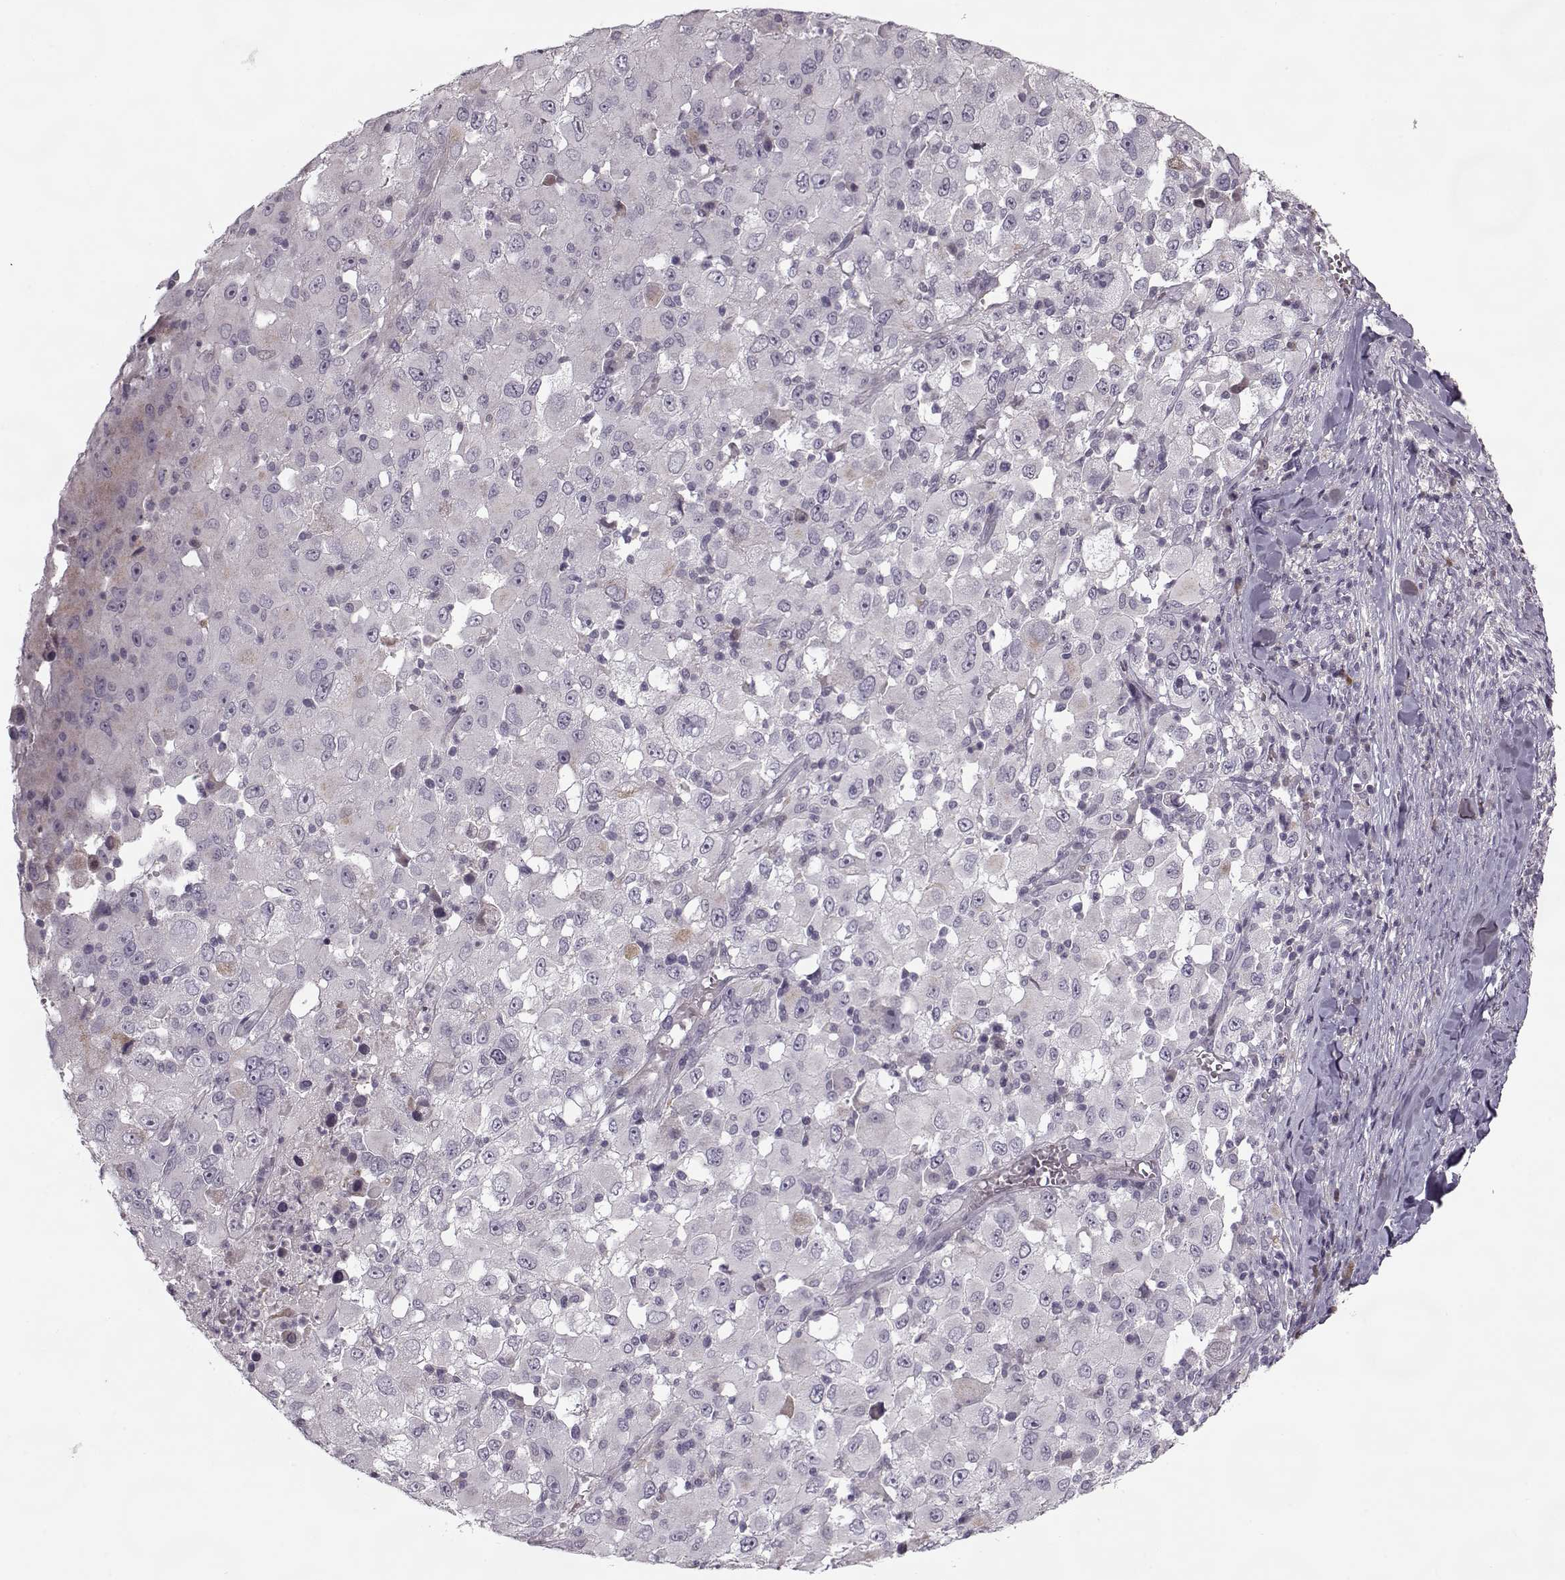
{"staining": {"intensity": "negative", "quantity": "none", "location": "none"}, "tissue": "melanoma", "cell_type": "Tumor cells", "image_type": "cancer", "snomed": [{"axis": "morphology", "description": "Malignant melanoma, Metastatic site"}, {"axis": "topography", "description": "Soft tissue"}], "caption": "This is an immunohistochemistry (IHC) micrograph of human malignant melanoma (metastatic site). There is no positivity in tumor cells.", "gene": "KRT9", "patient": {"sex": "male", "age": 50}}